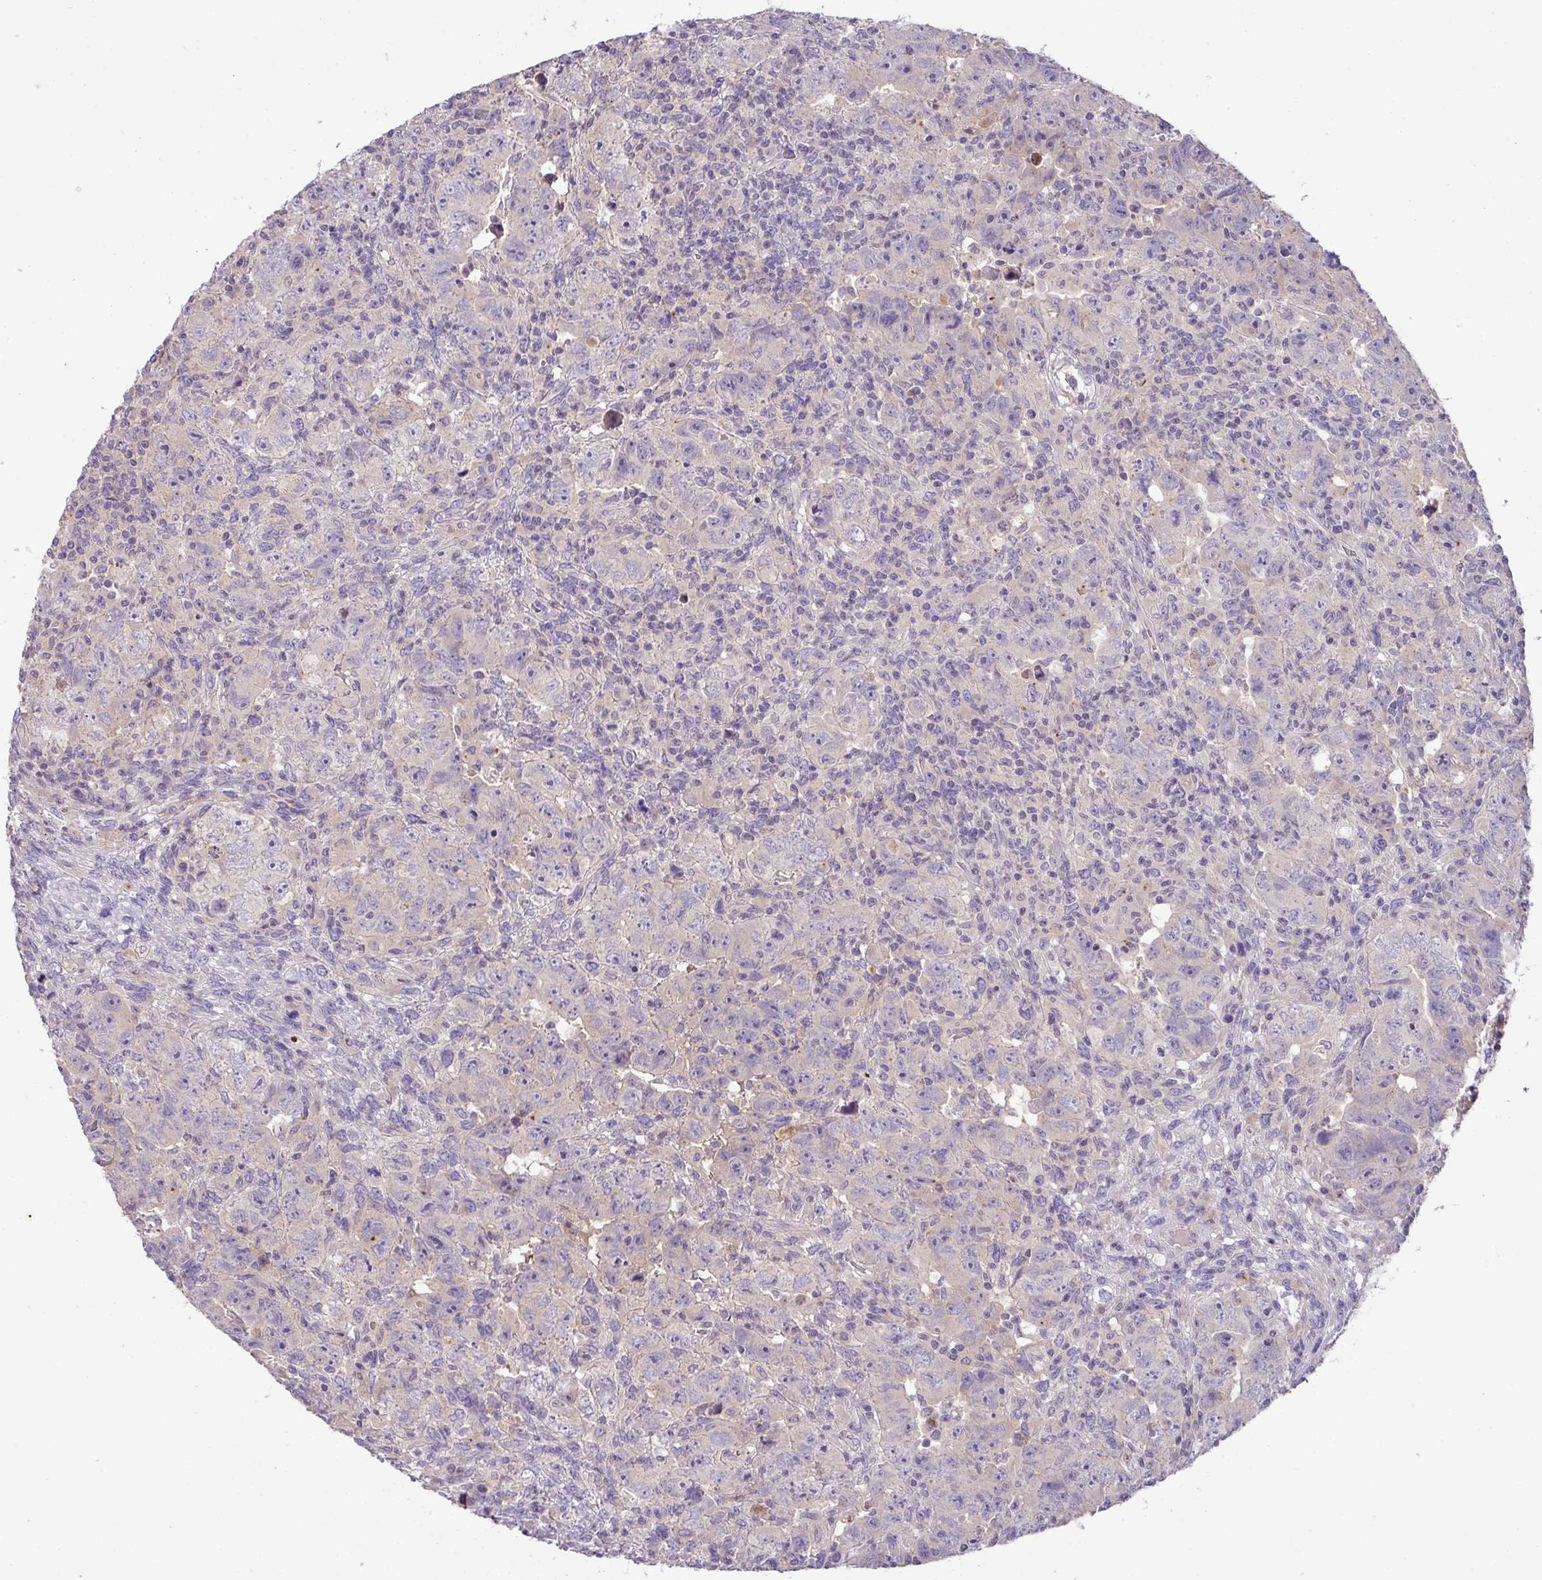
{"staining": {"intensity": "negative", "quantity": "none", "location": "none"}, "tissue": "testis cancer", "cell_type": "Tumor cells", "image_type": "cancer", "snomed": [{"axis": "morphology", "description": "Carcinoma, Embryonal, NOS"}, {"axis": "topography", "description": "Testis"}], "caption": "Testis cancer (embryonal carcinoma) was stained to show a protein in brown. There is no significant staining in tumor cells. (Stains: DAB IHC with hematoxylin counter stain, Microscopy: brightfield microscopy at high magnification).", "gene": "HOXC13", "patient": {"sex": "male", "age": 24}}